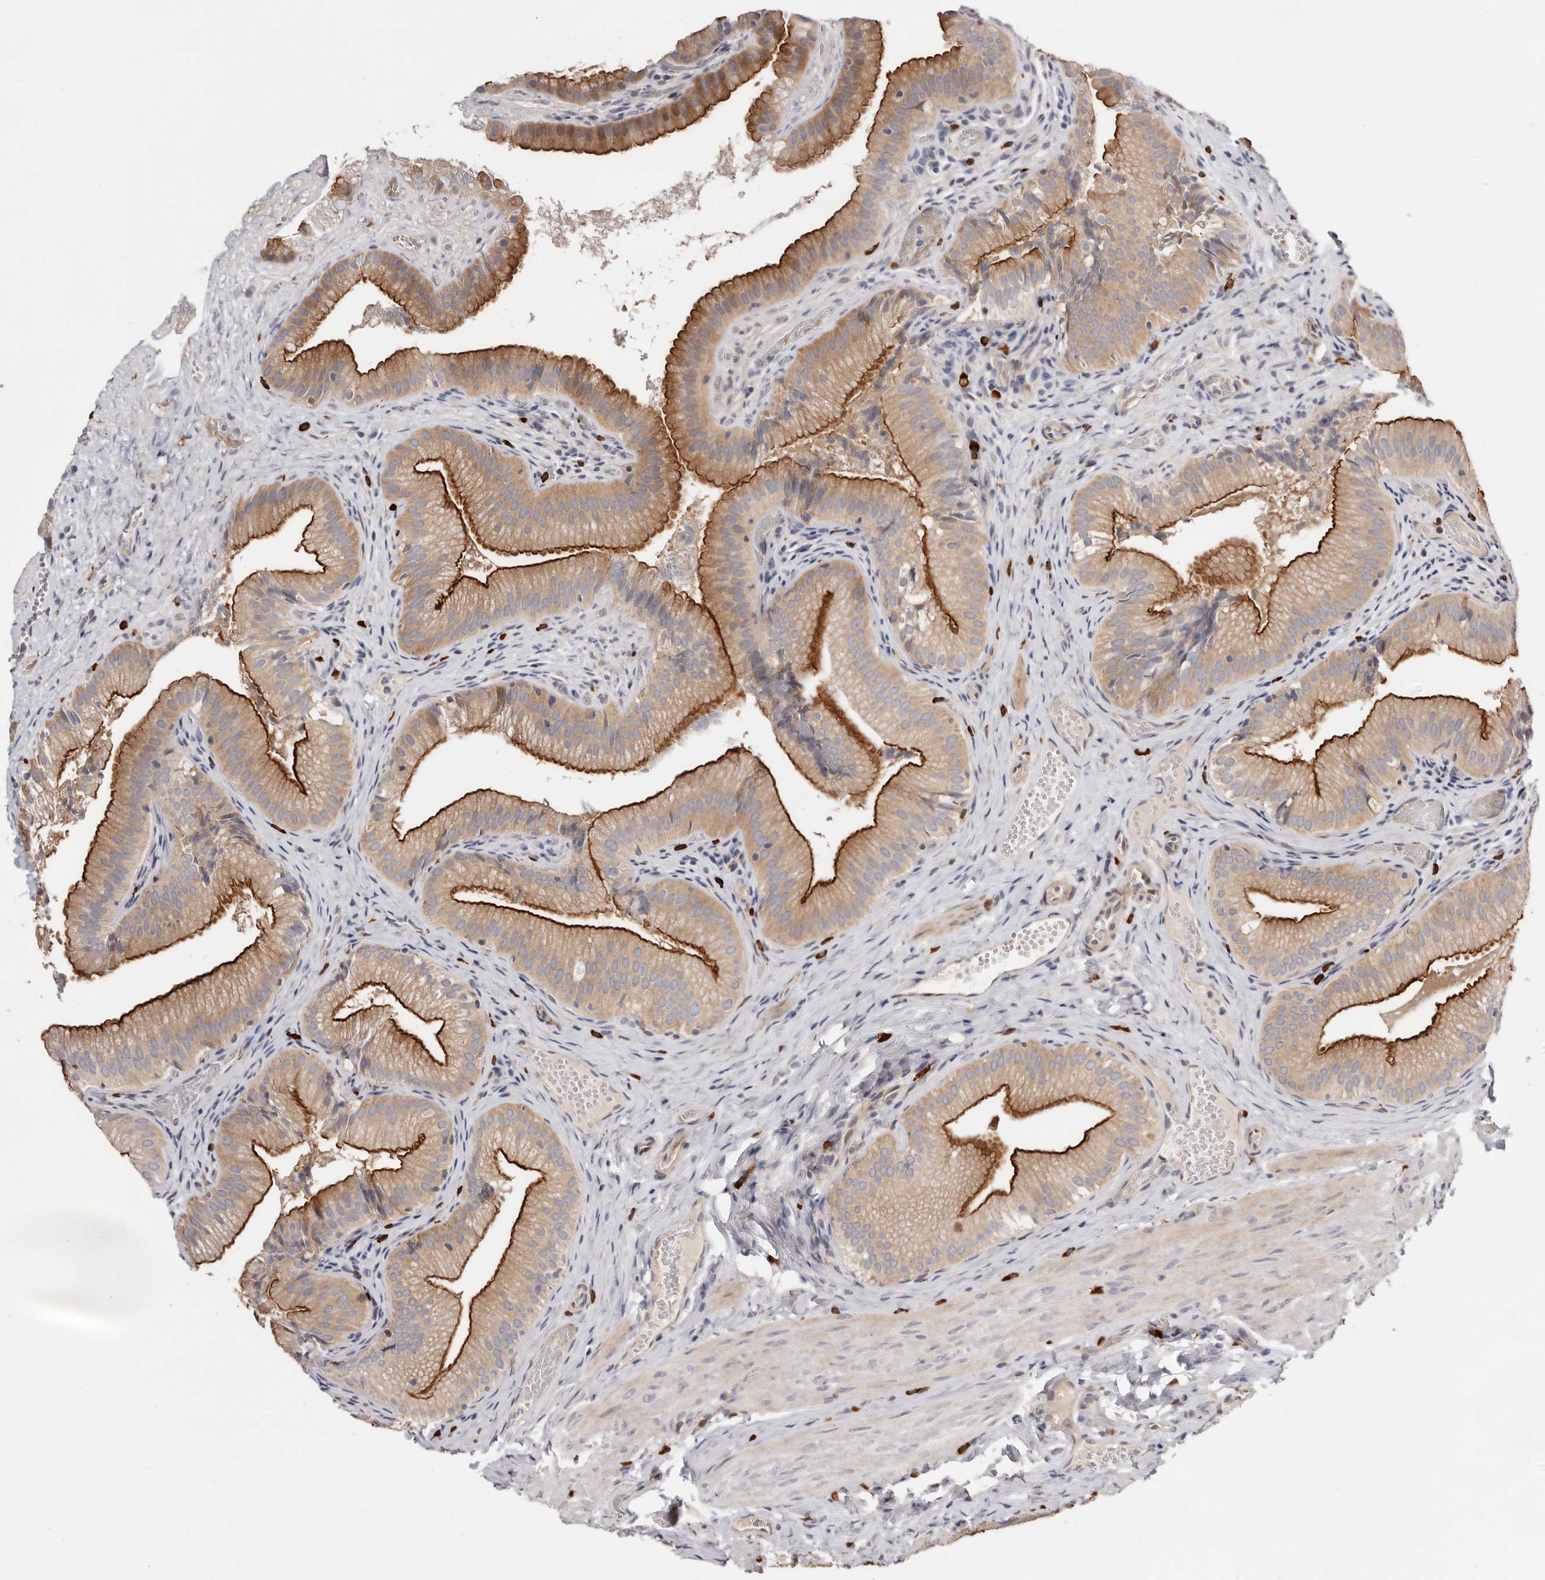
{"staining": {"intensity": "strong", "quantity": "25%-75%", "location": "cytoplasmic/membranous"}, "tissue": "gallbladder", "cell_type": "Glandular cells", "image_type": "normal", "snomed": [{"axis": "morphology", "description": "Normal tissue, NOS"}, {"axis": "topography", "description": "Gallbladder"}], "caption": "An immunohistochemistry histopathology image of unremarkable tissue is shown. Protein staining in brown labels strong cytoplasmic/membranous positivity in gallbladder within glandular cells.", "gene": "USH1C", "patient": {"sex": "female", "age": 30}}